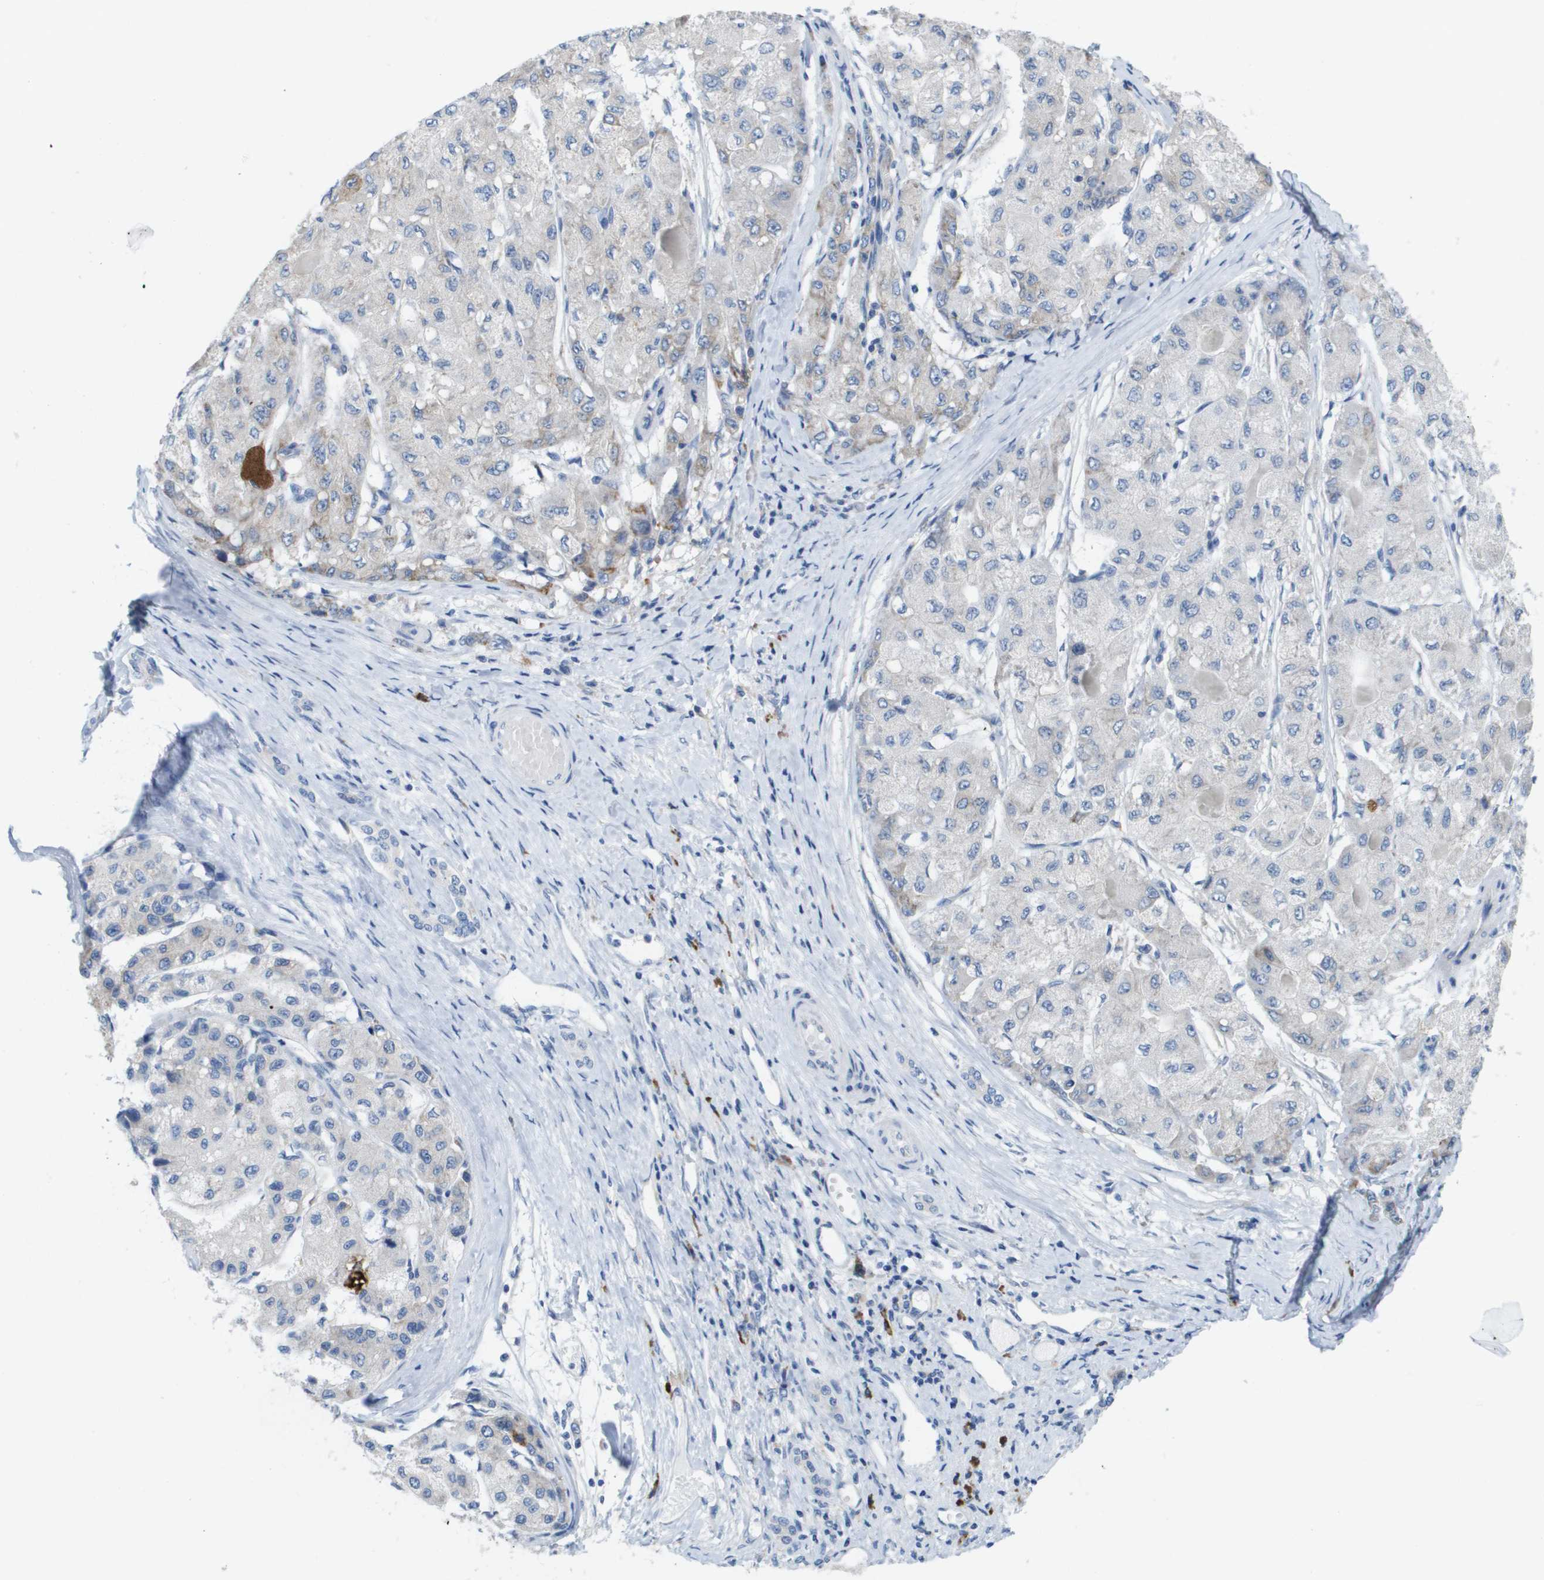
{"staining": {"intensity": "negative", "quantity": "none", "location": "none"}, "tissue": "liver cancer", "cell_type": "Tumor cells", "image_type": "cancer", "snomed": [{"axis": "morphology", "description": "Carcinoma, Hepatocellular, NOS"}, {"axis": "topography", "description": "Liver"}], "caption": "The immunohistochemistry photomicrograph has no significant positivity in tumor cells of liver cancer tissue.", "gene": "CD3G", "patient": {"sex": "male", "age": 80}}